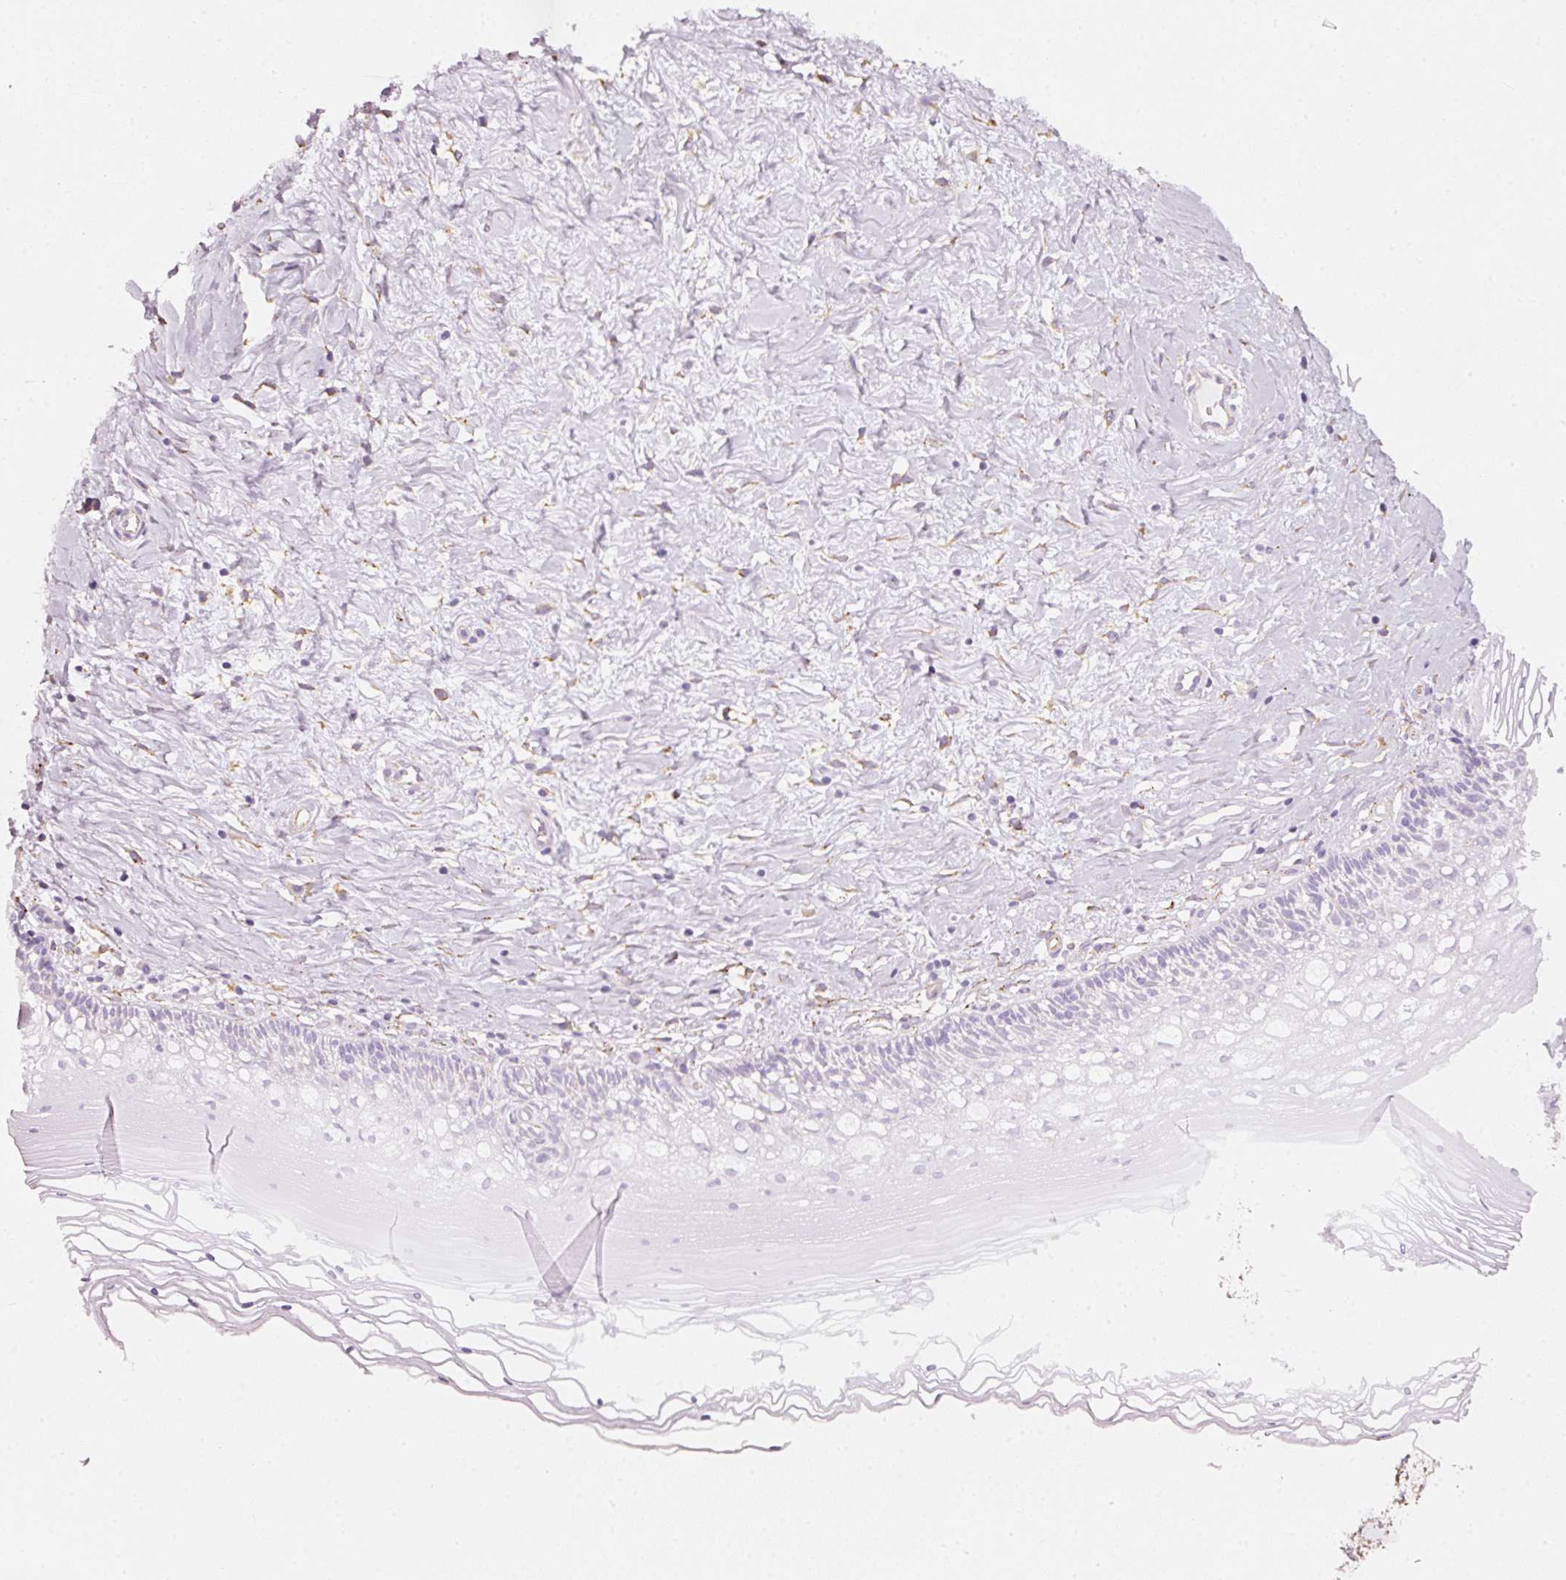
{"staining": {"intensity": "moderate", "quantity": "<25%", "location": "cytoplasmic/membranous"}, "tissue": "cervix", "cell_type": "Glandular cells", "image_type": "normal", "snomed": [{"axis": "morphology", "description": "Normal tissue, NOS"}, {"axis": "topography", "description": "Cervix"}], "caption": "Brown immunohistochemical staining in unremarkable cervix shows moderate cytoplasmic/membranous positivity in approximately <25% of glandular cells.", "gene": "GCG", "patient": {"sex": "female", "age": 36}}